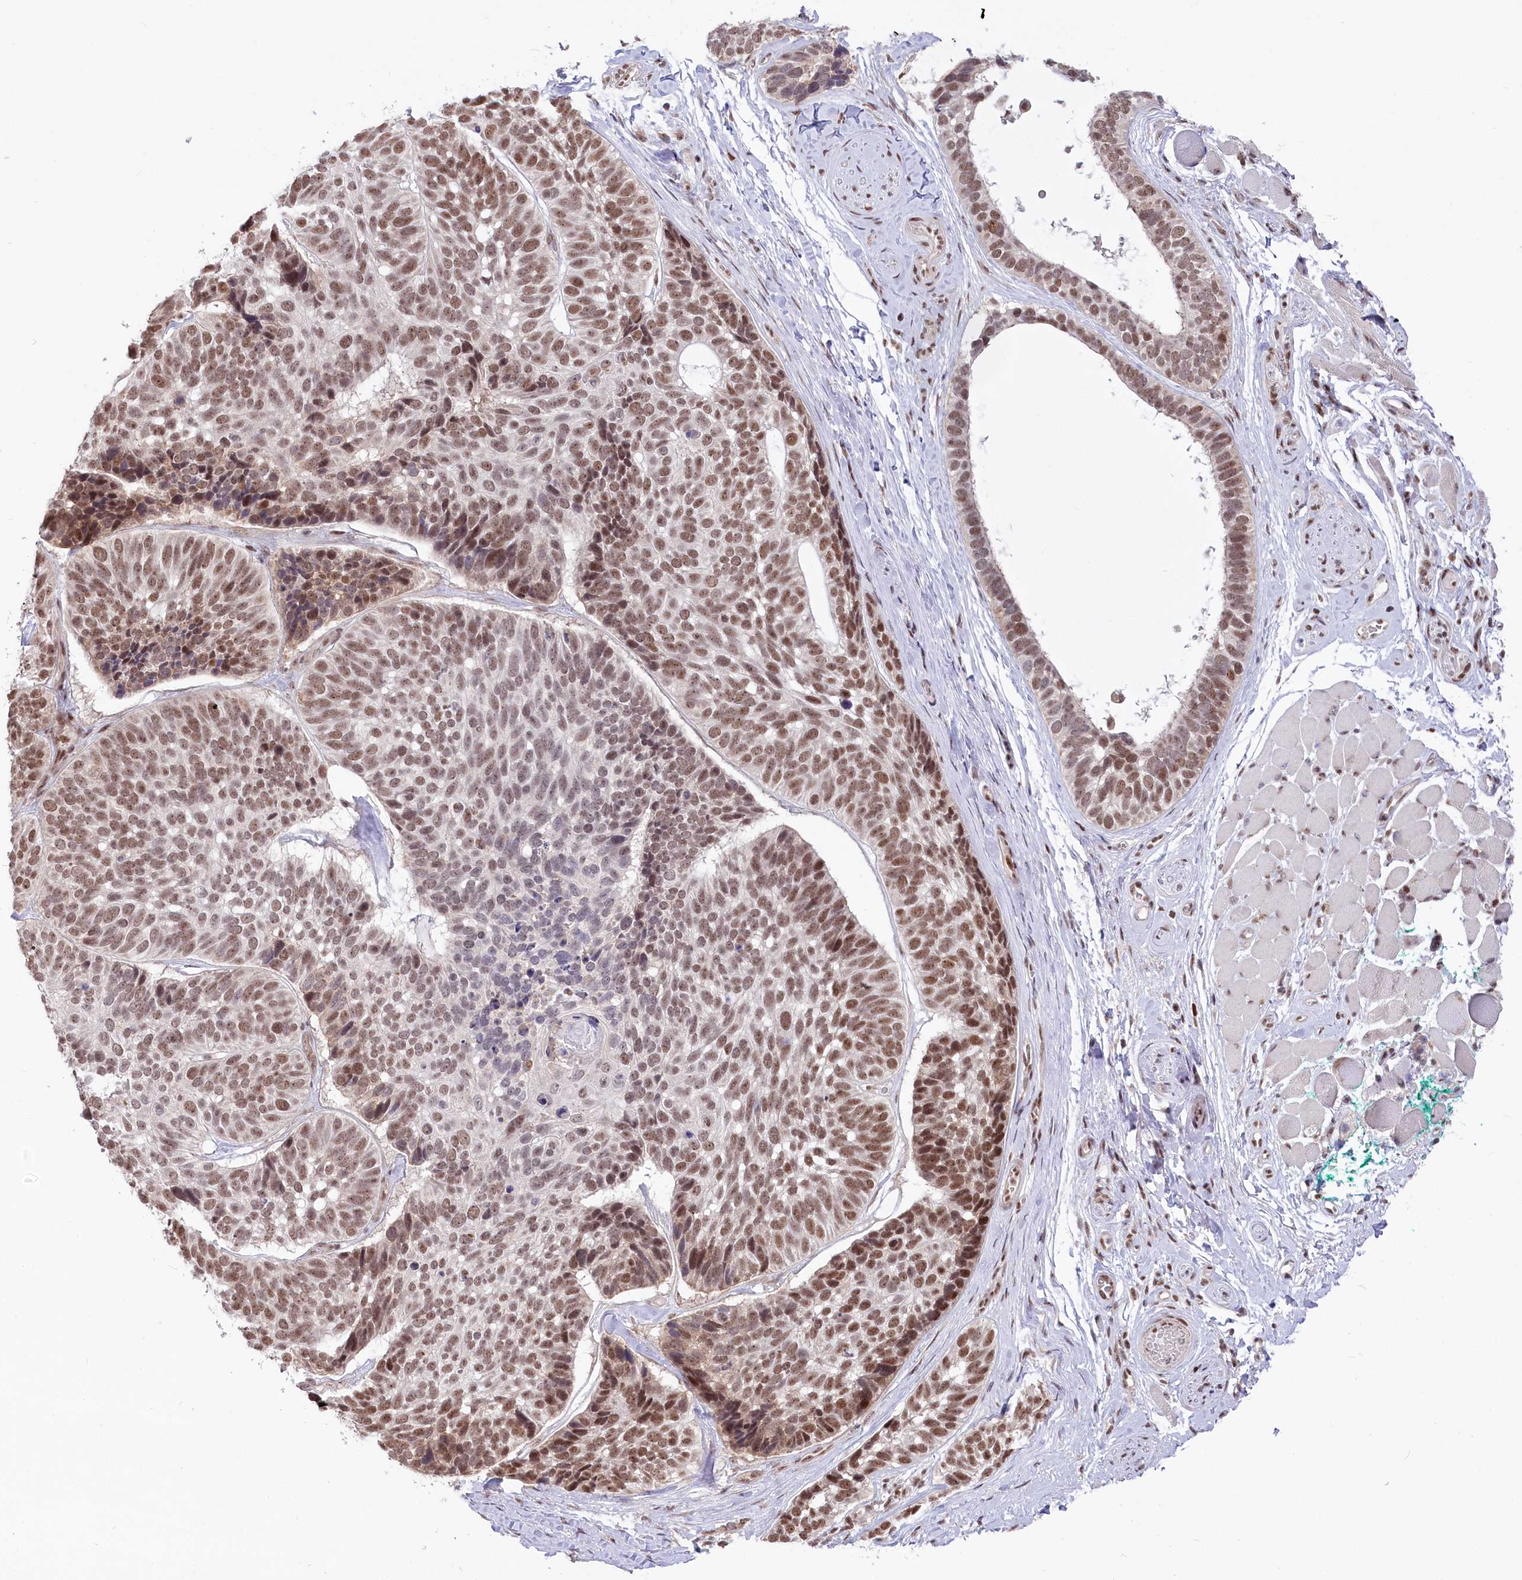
{"staining": {"intensity": "moderate", "quantity": ">75%", "location": "nuclear"}, "tissue": "skin cancer", "cell_type": "Tumor cells", "image_type": "cancer", "snomed": [{"axis": "morphology", "description": "Basal cell carcinoma"}, {"axis": "topography", "description": "Skin"}], "caption": "IHC histopathology image of neoplastic tissue: basal cell carcinoma (skin) stained using immunohistochemistry (IHC) exhibits medium levels of moderate protein expression localized specifically in the nuclear of tumor cells, appearing as a nuclear brown color.", "gene": "CGGBP1", "patient": {"sex": "male", "age": 62}}